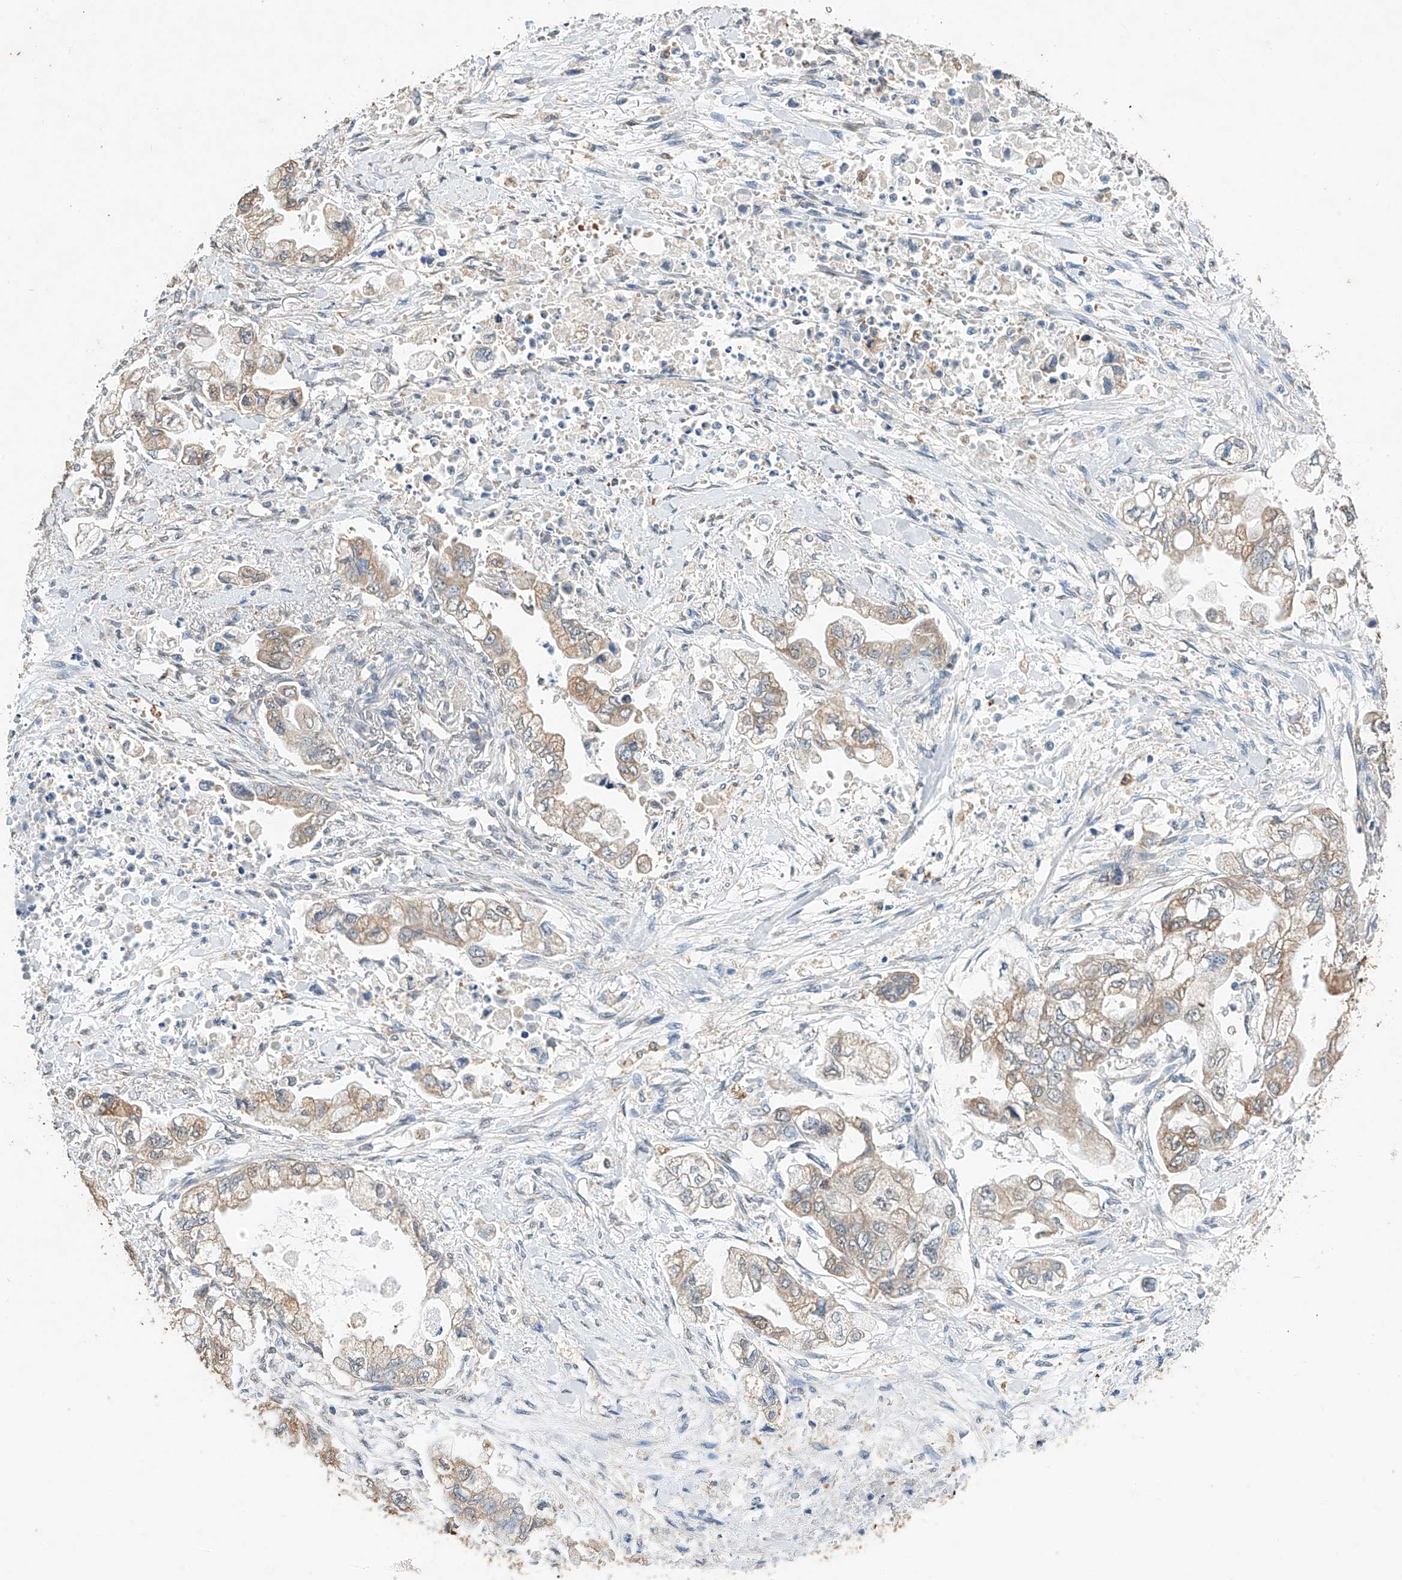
{"staining": {"intensity": "weak", "quantity": ">75%", "location": "cytoplasmic/membranous"}, "tissue": "stomach cancer", "cell_type": "Tumor cells", "image_type": "cancer", "snomed": [{"axis": "morphology", "description": "Normal tissue, NOS"}, {"axis": "morphology", "description": "Adenocarcinoma, NOS"}, {"axis": "topography", "description": "Stomach"}], "caption": "A histopathology image showing weak cytoplasmic/membranous staining in about >75% of tumor cells in stomach adenocarcinoma, as visualized by brown immunohistochemical staining.", "gene": "CERS4", "patient": {"sex": "male", "age": 62}}